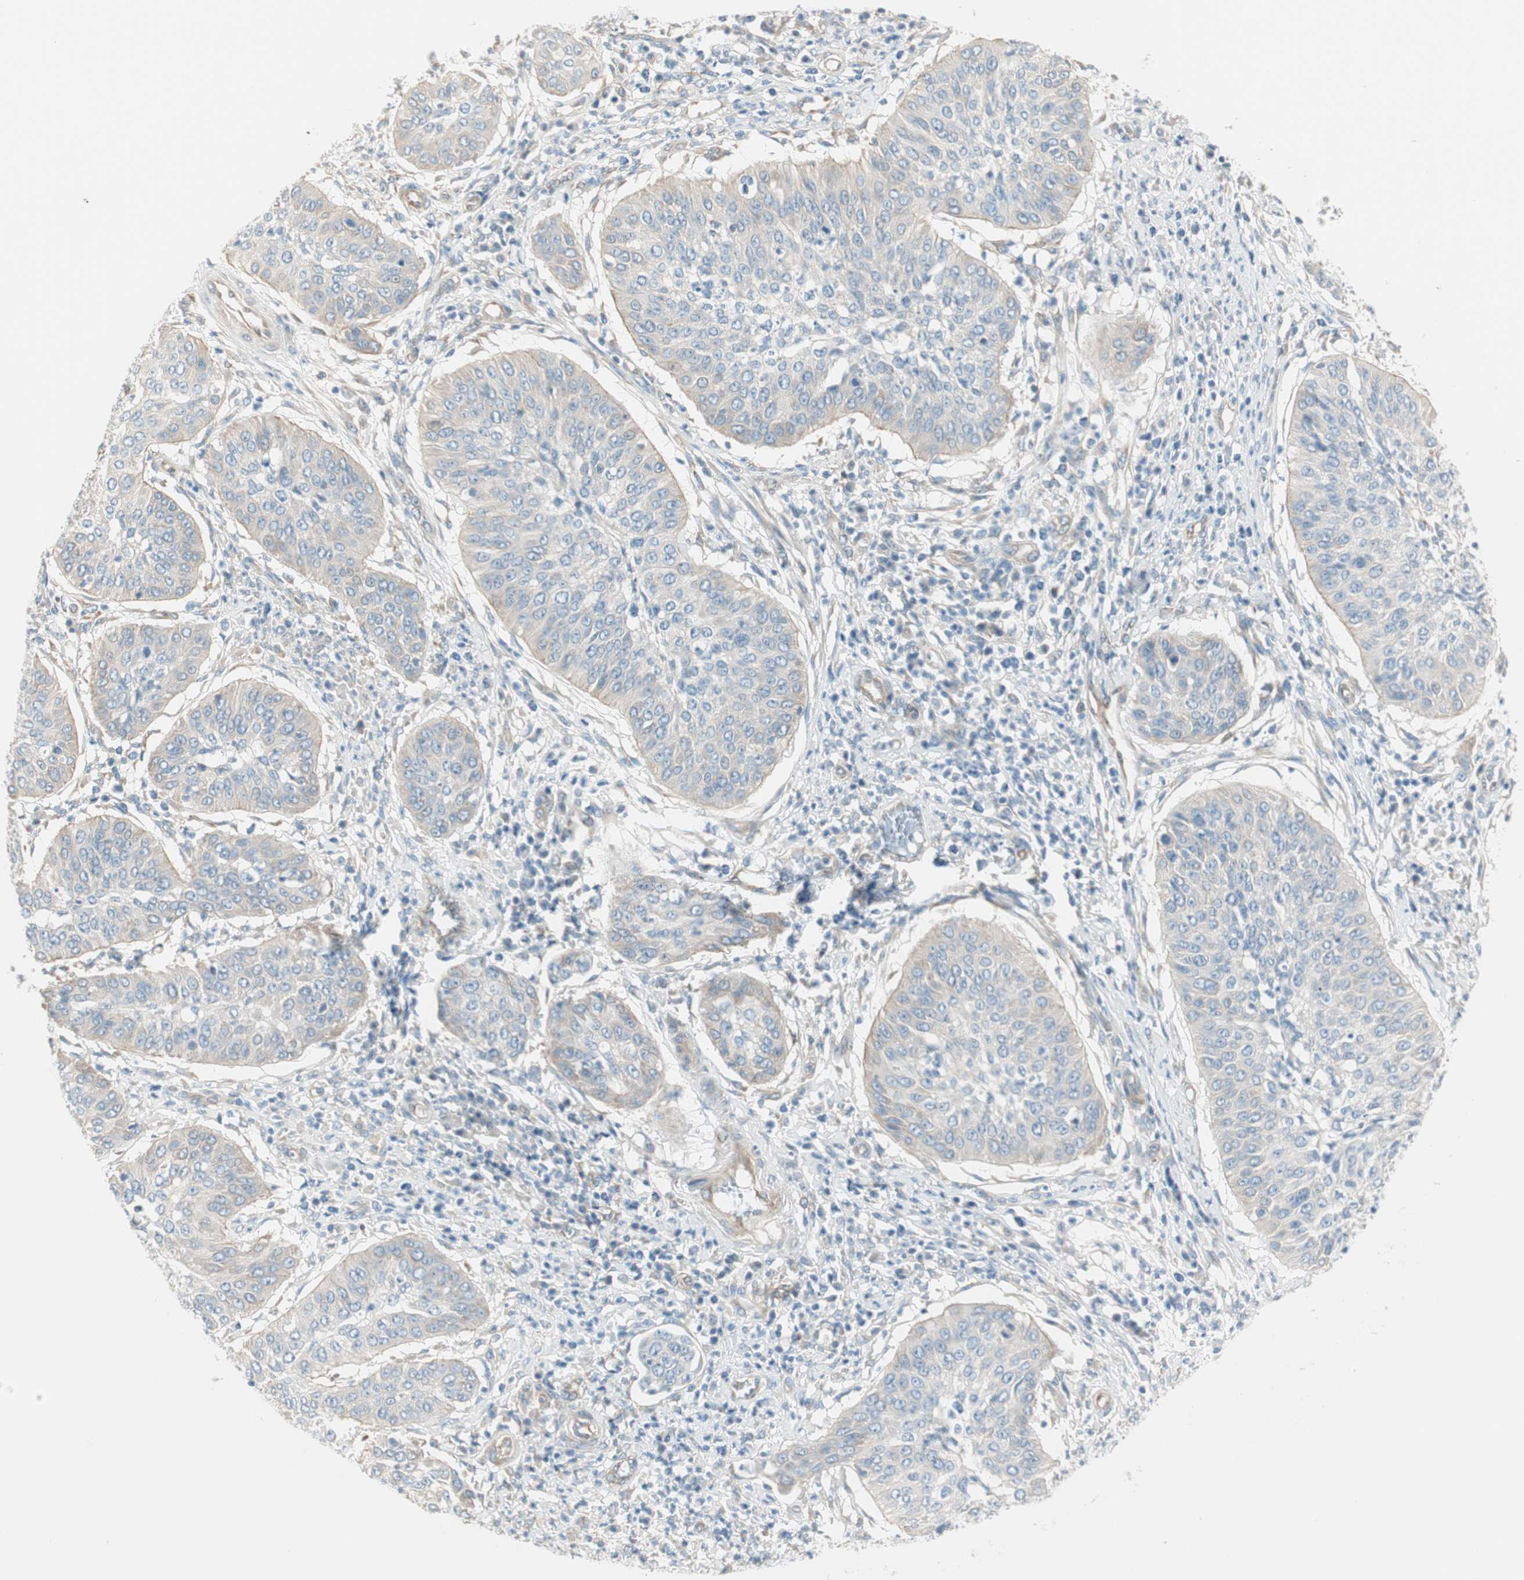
{"staining": {"intensity": "negative", "quantity": "none", "location": "none"}, "tissue": "cervical cancer", "cell_type": "Tumor cells", "image_type": "cancer", "snomed": [{"axis": "morphology", "description": "Normal tissue, NOS"}, {"axis": "morphology", "description": "Squamous cell carcinoma, NOS"}, {"axis": "topography", "description": "Cervix"}], "caption": "A high-resolution micrograph shows IHC staining of cervical cancer, which shows no significant expression in tumor cells. (DAB (3,3'-diaminobenzidine) immunohistochemistry visualized using brightfield microscopy, high magnification).", "gene": "CDK3", "patient": {"sex": "female", "age": 39}}